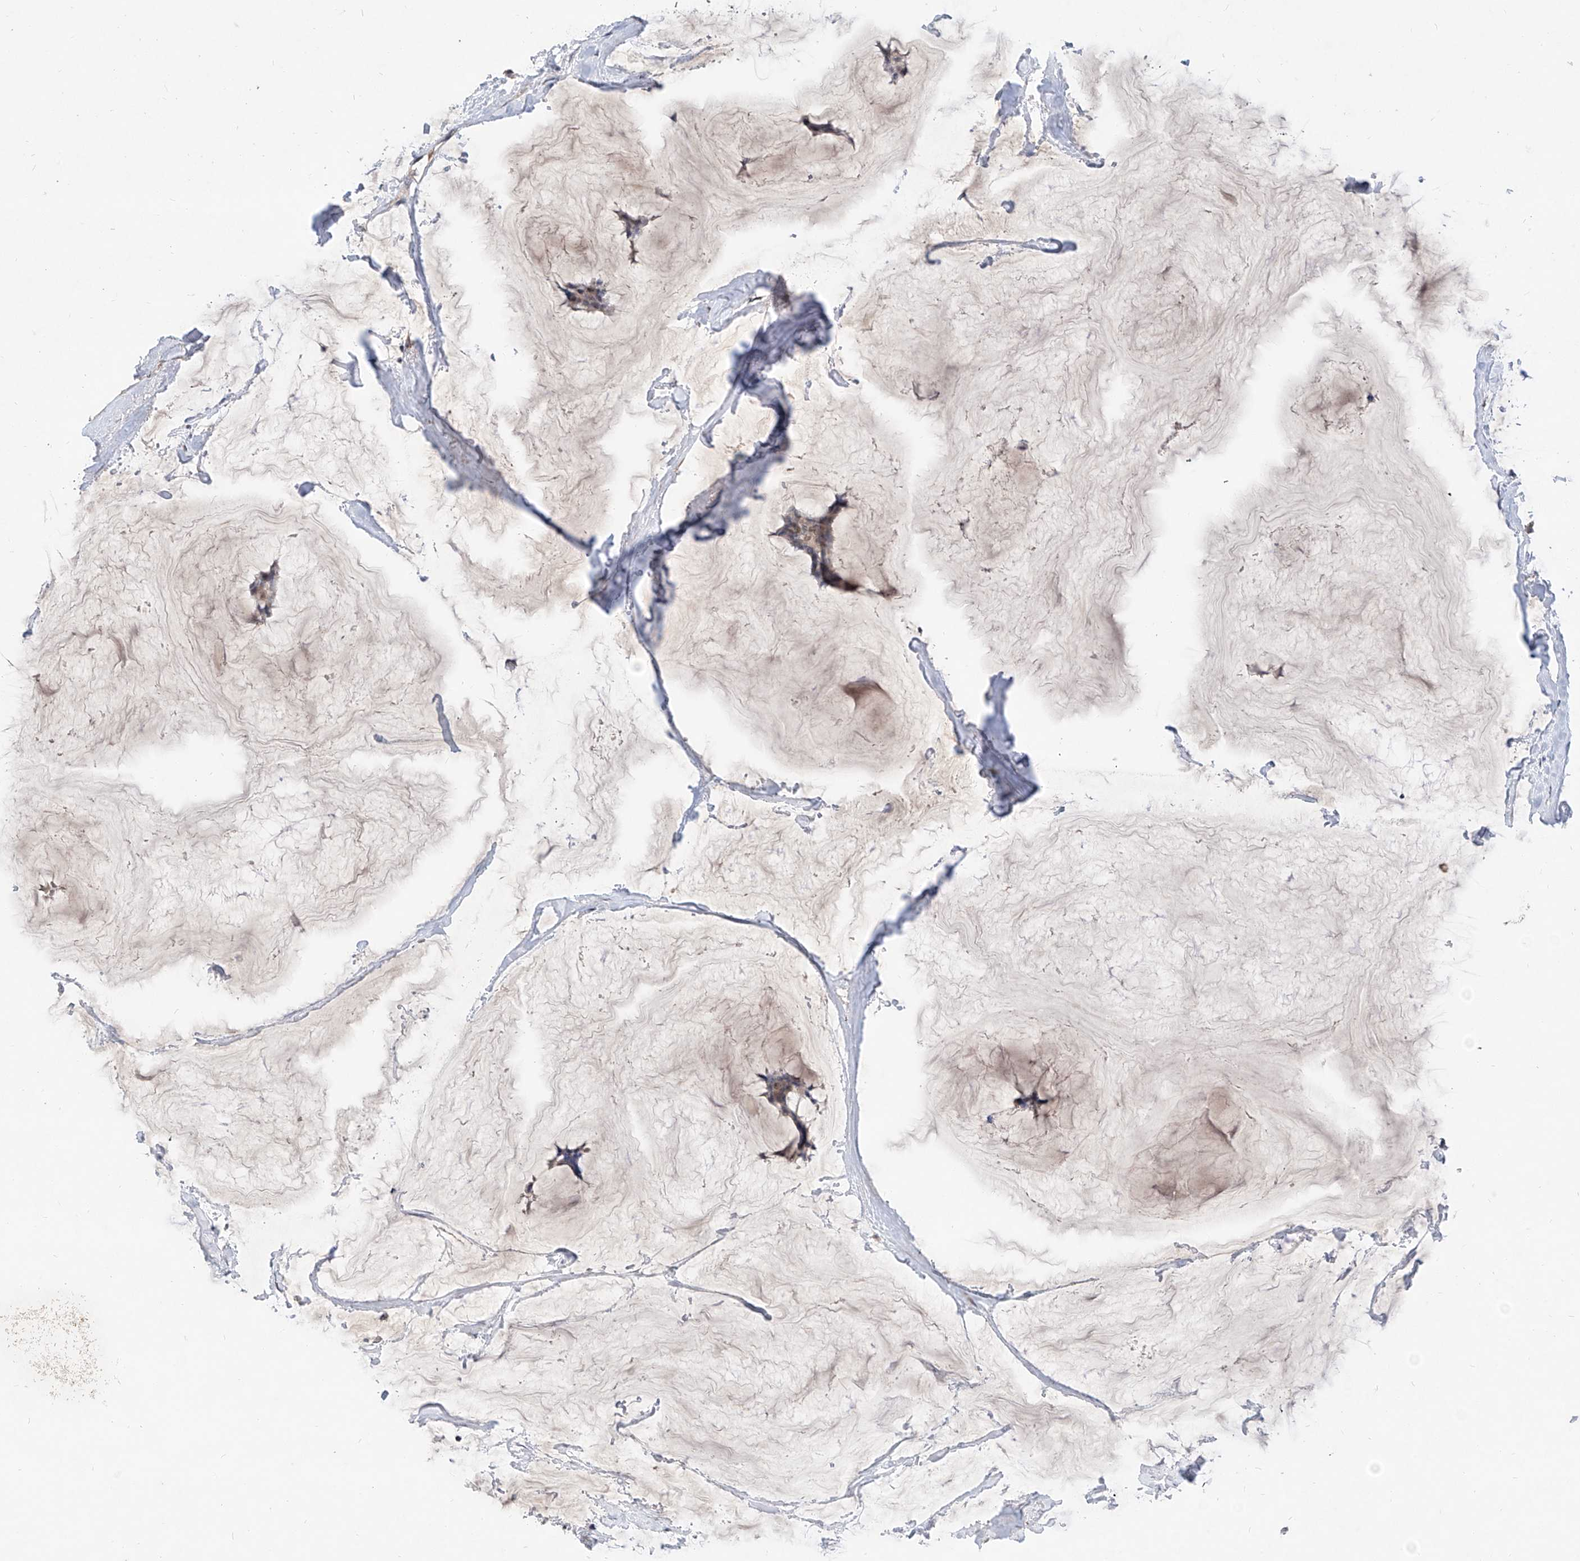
{"staining": {"intensity": "weak", "quantity": "<25%", "location": "cytoplasmic/membranous"}, "tissue": "breast cancer", "cell_type": "Tumor cells", "image_type": "cancer", "snomed": [{"axis": "morphology", "description": "Duct carcinoma"}, {"axis": "topography", "description": "Breast"}], "caption": "This image is of breast infiltrating ductal carcinoma stained with IHC to label a protein in brown with the nuclei are counter-stained blue. There is no expression in tumor cells.", "gene": "CARMIL3", "patient": {"sex": "female", "age": 93}}